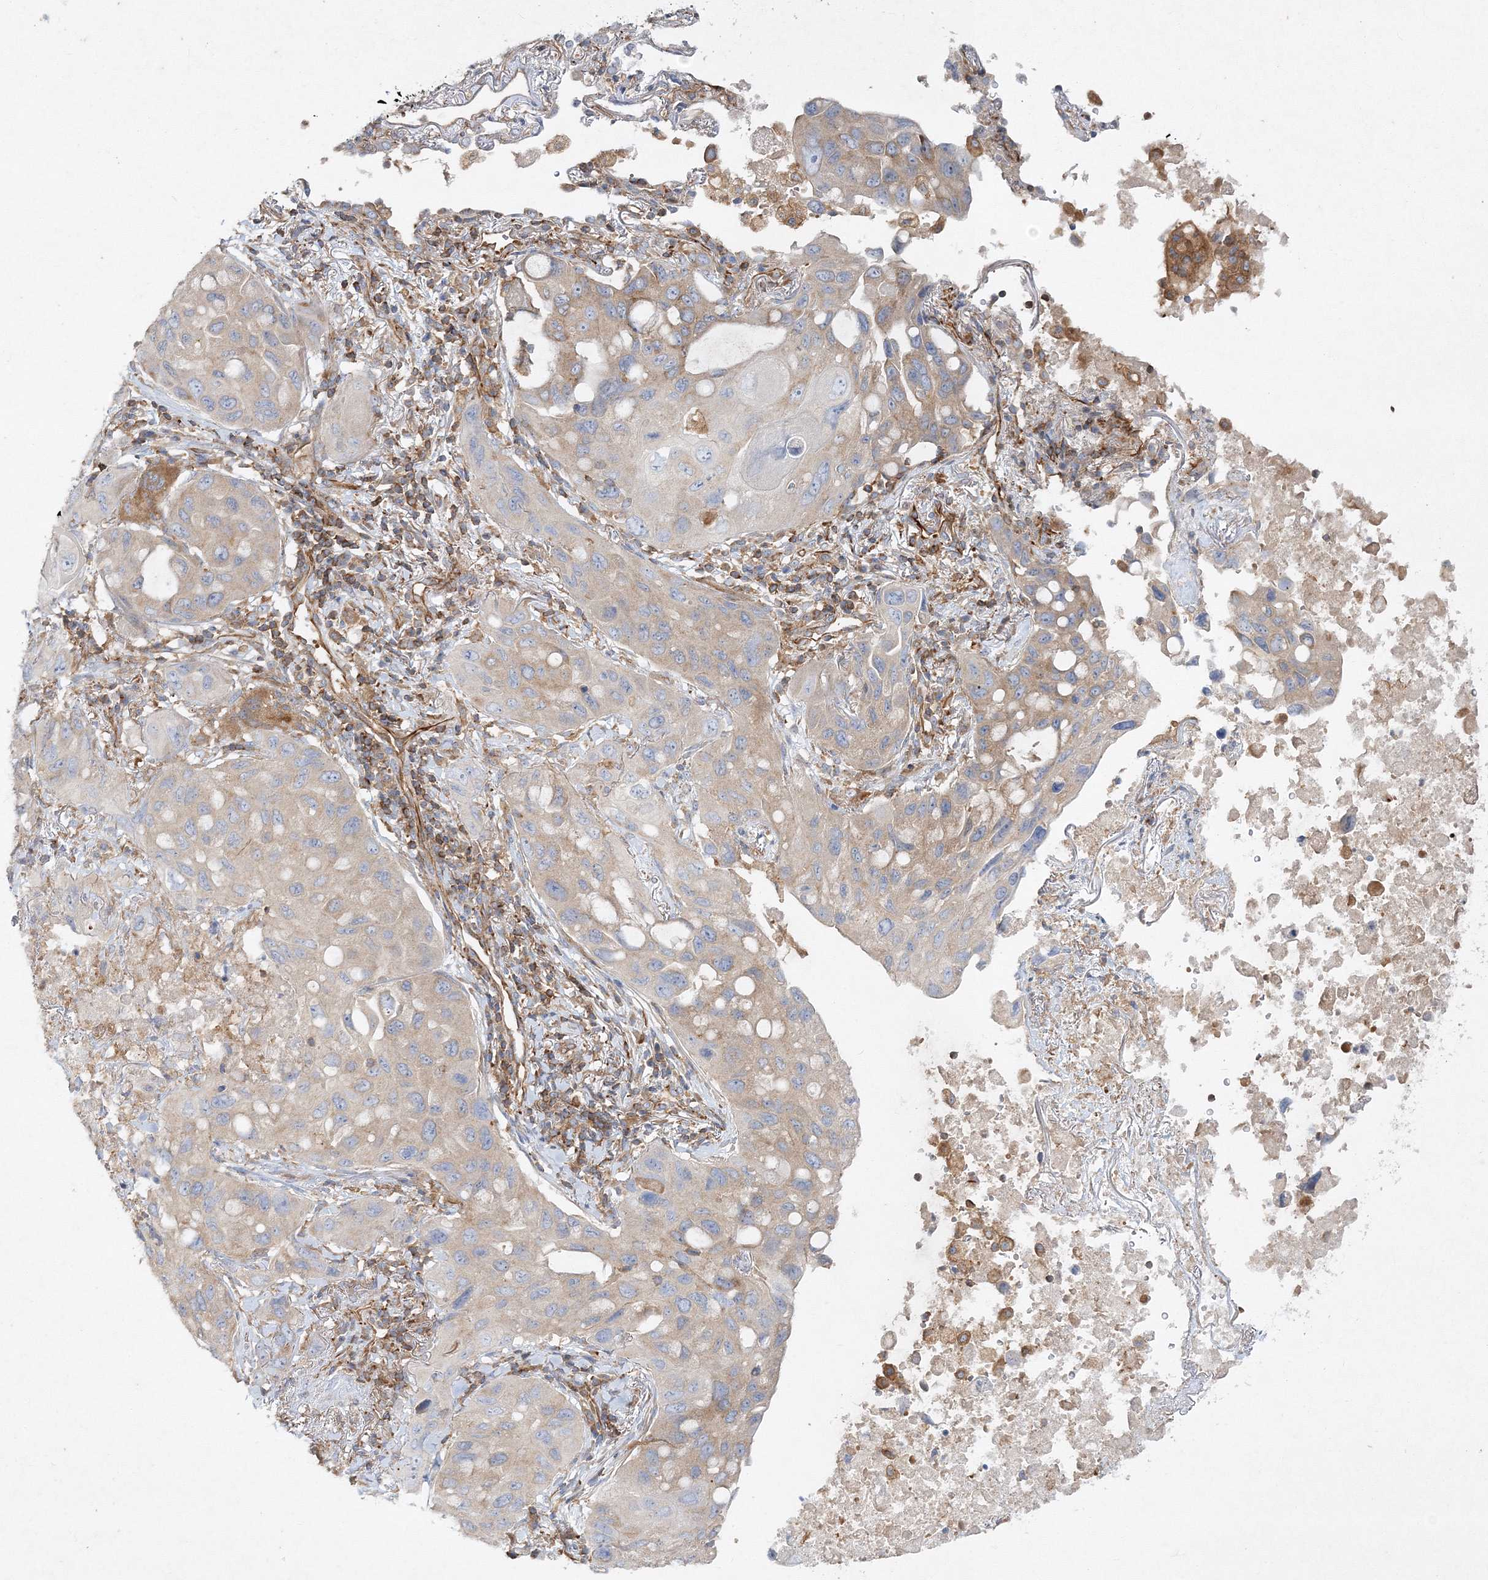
{"staining": {"intensity": "weak", "quantity": "25%-75%", "location": "cytoplasmic/membranous"}, "tissue": "lung cancer", "cell_type": "Tumor cells", "image_type": "cancer", "snomed": [{"axis": "morphology", "description": "Squamous cell carcinoma, NOS"}, {"axis": "topography", "description": "Lung"}], "caption": "A micrograph of lung squamous cell carcinoma stained for a protein reveals weak cytoplasmic/membranous brown staining in tumor cells. (DAB = brown stain, brightfield microscopy at high magnification).", "gene": "WDR37", "patient": {"sex": "female", "age": 73}}